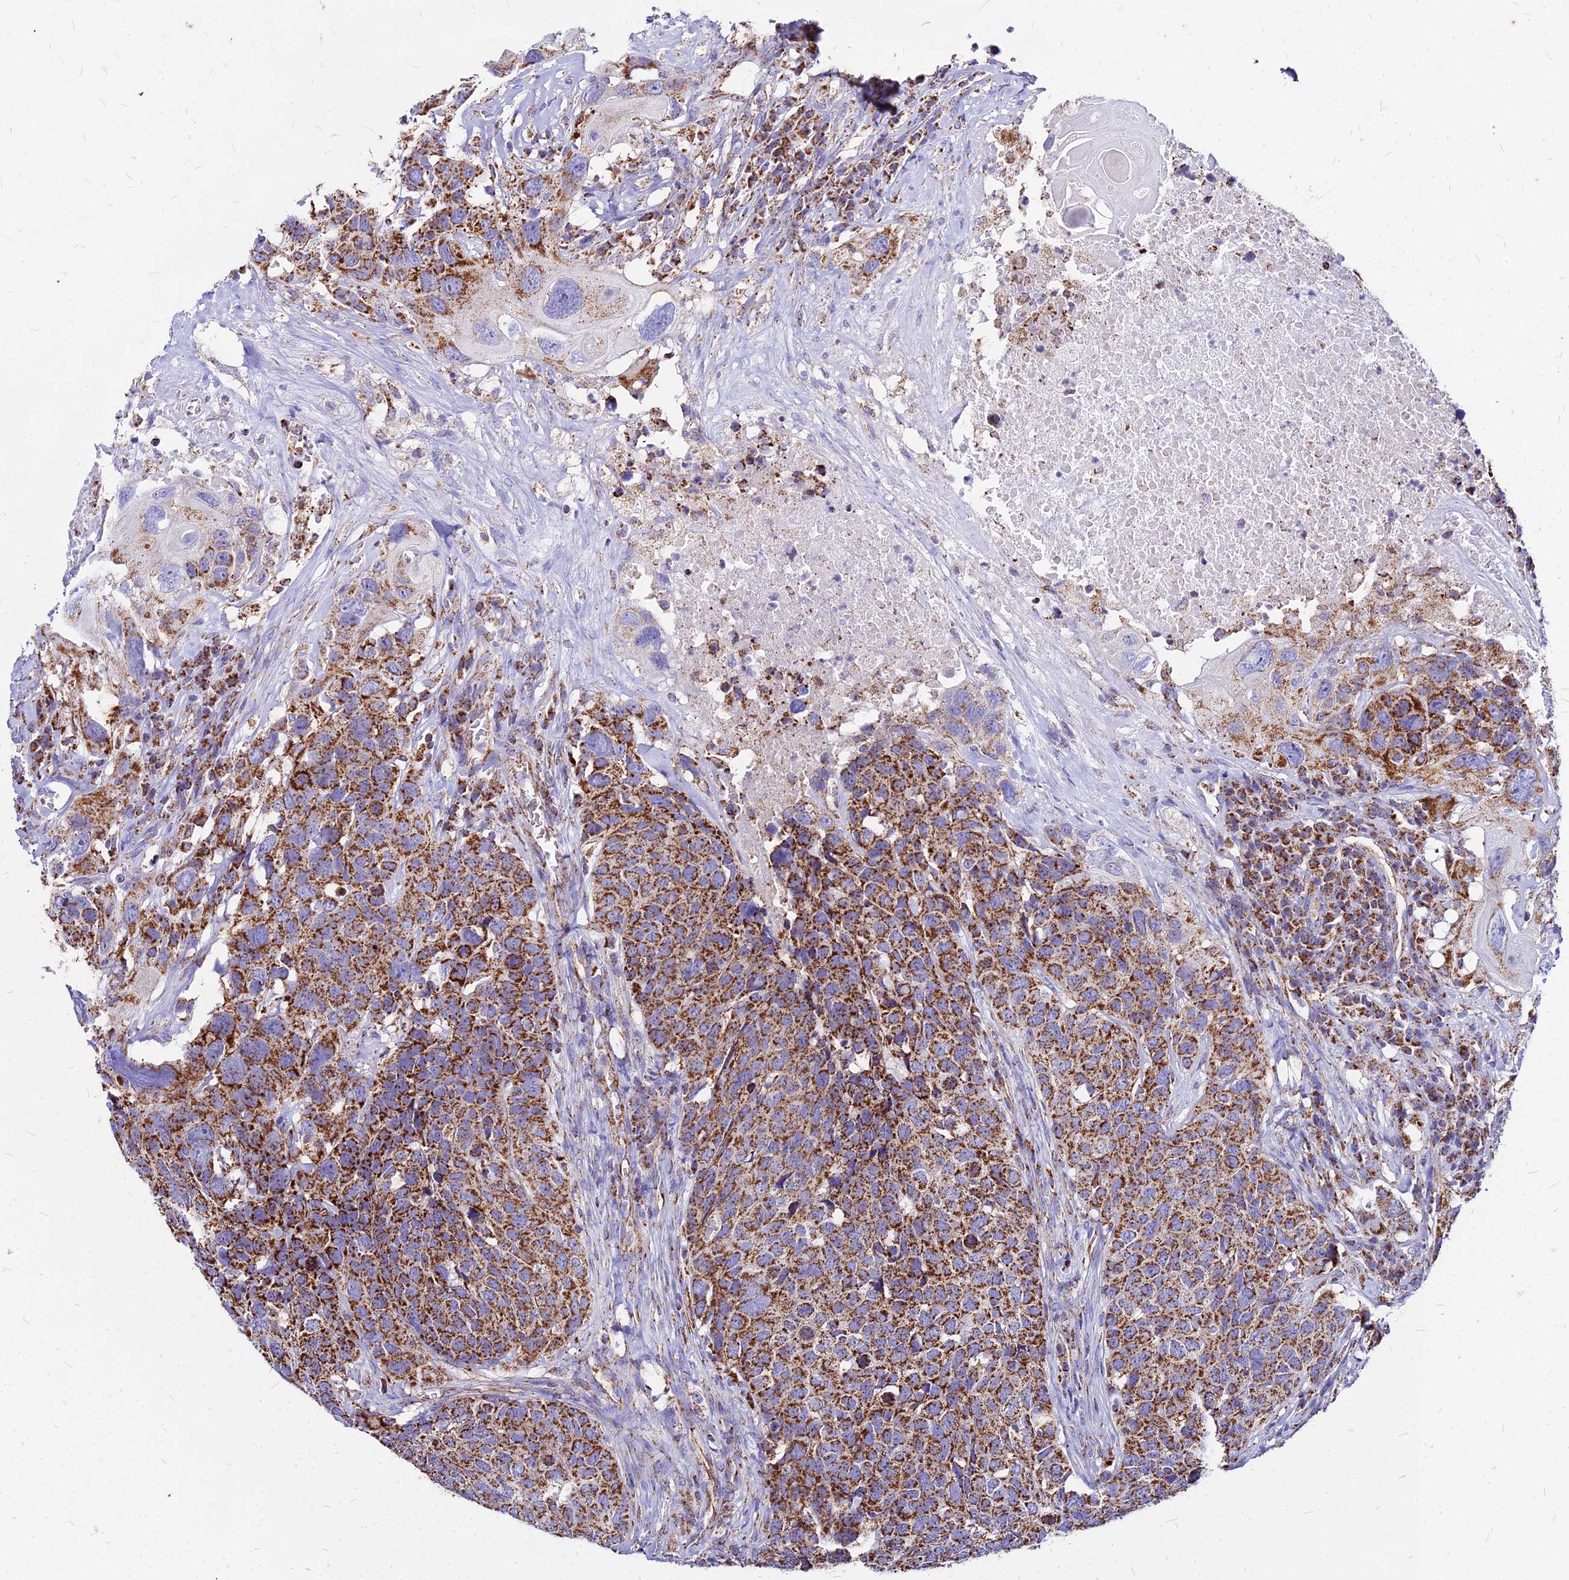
{"staining": {"intensity": "strong", "quantity": ">75%", "location": "cytoplasmic/membranous"}, "tissue": "head and neck cancer", "cell_type": "Tumor cells", "image_type": "cancer", "snomed": [{"axis": "morphology", "description": "Squamous cell carcinoma, NOS"}, {"axis": "topography", "description": "Head-Neck"}], "caption": "This is a photomicrograph of IHC staining of squamous cell carcinoma (head and neck), which shows strong staining in the cytoplasmic/membranous of tumor cells.", "gene": "DLD", "patient": {"sex": "male", "age": 66}}